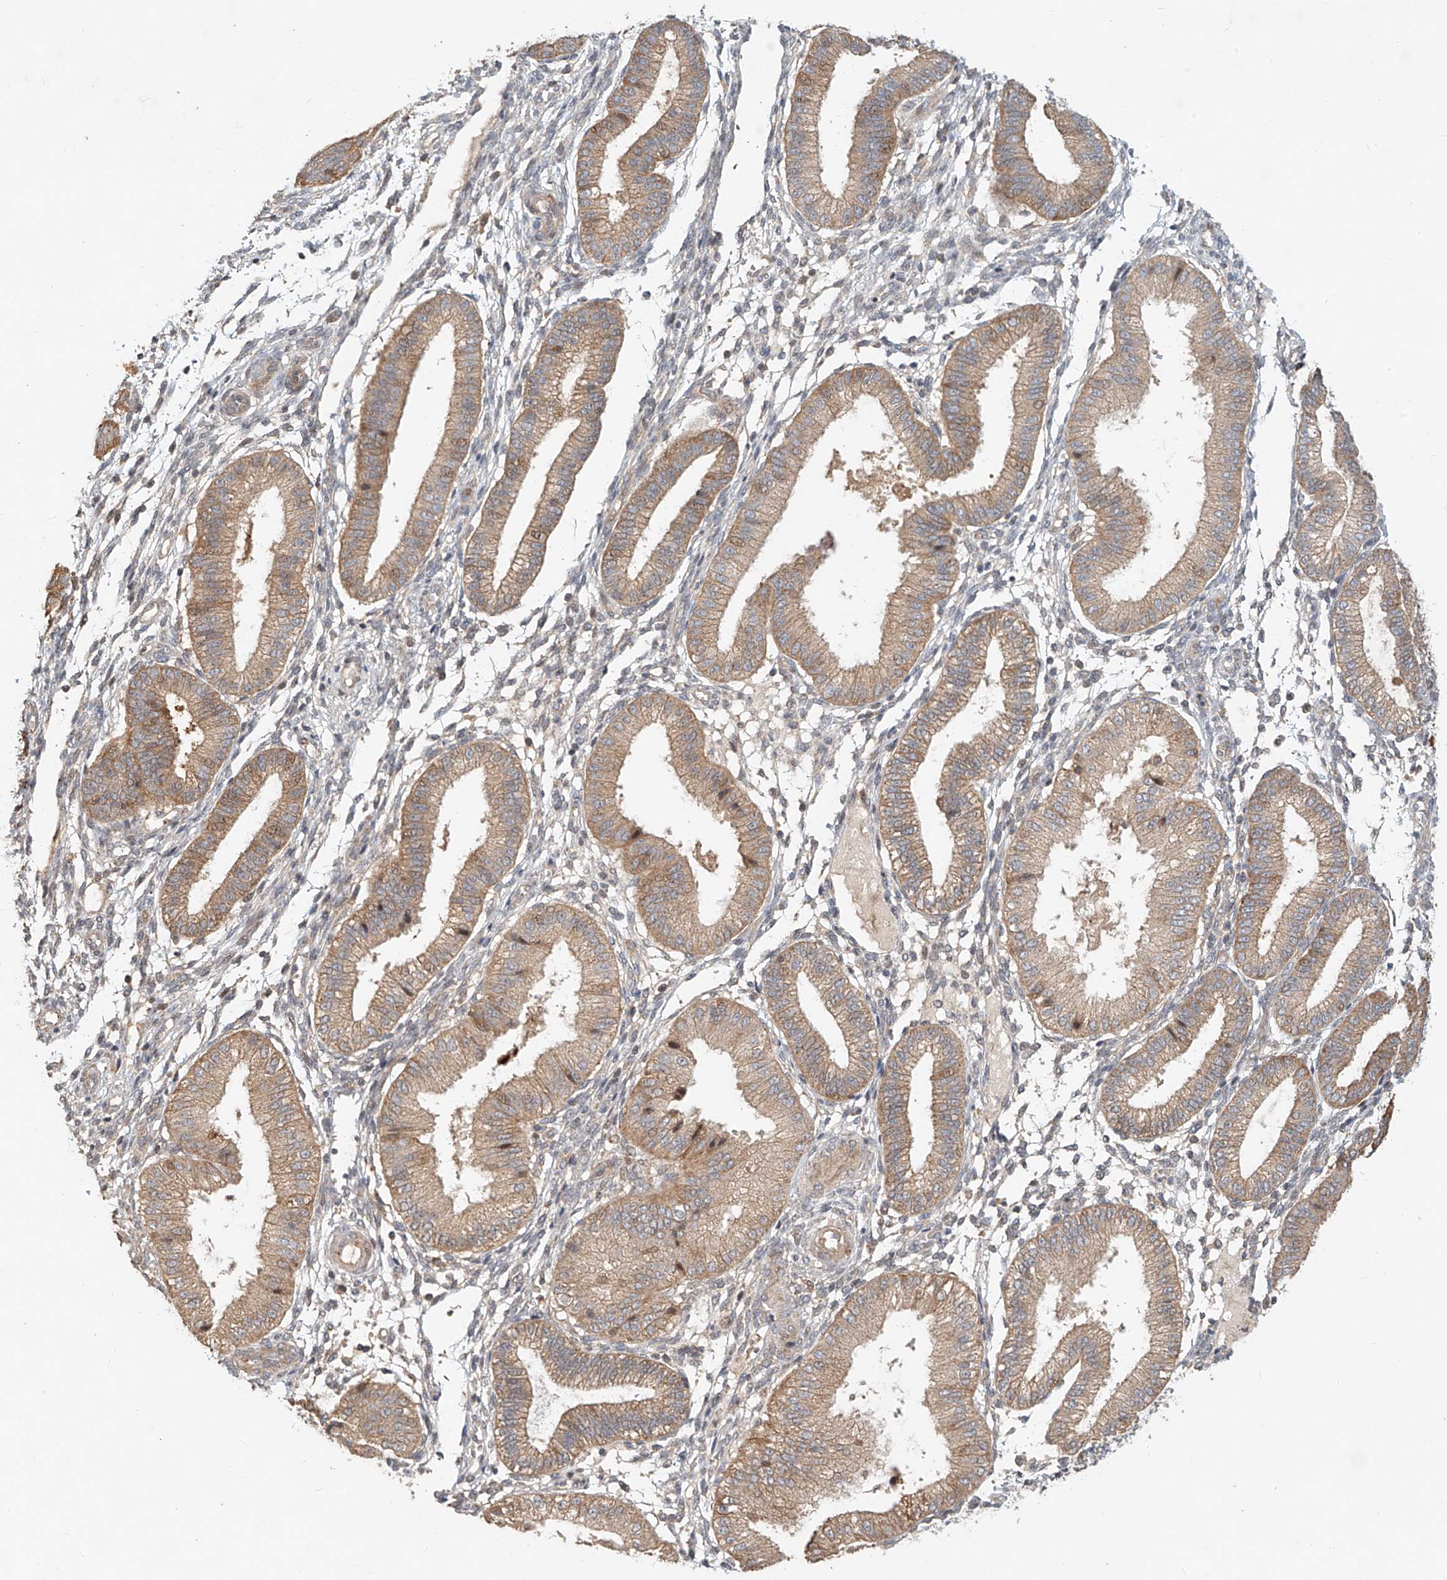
{"staining": {"intensity": "negative", "quantity": "none", "location": "none"}, "tissue": "endometrium", "cell_type": "Cells in endometrial stroma", "image_type": "normal", "snomed": [{"axis": "morphology", "description": "Normal tissue, NOS"}, {"axis": "topography", "description": "Endometrium"}], "caption": "Photomicrograph shows no significant protein positivity in cells in endometrial stroma of benign endometrium. Nuclei are stained in blue.", "gene": "TMEM61", "patient": {"sex": "female", "age": 39}}